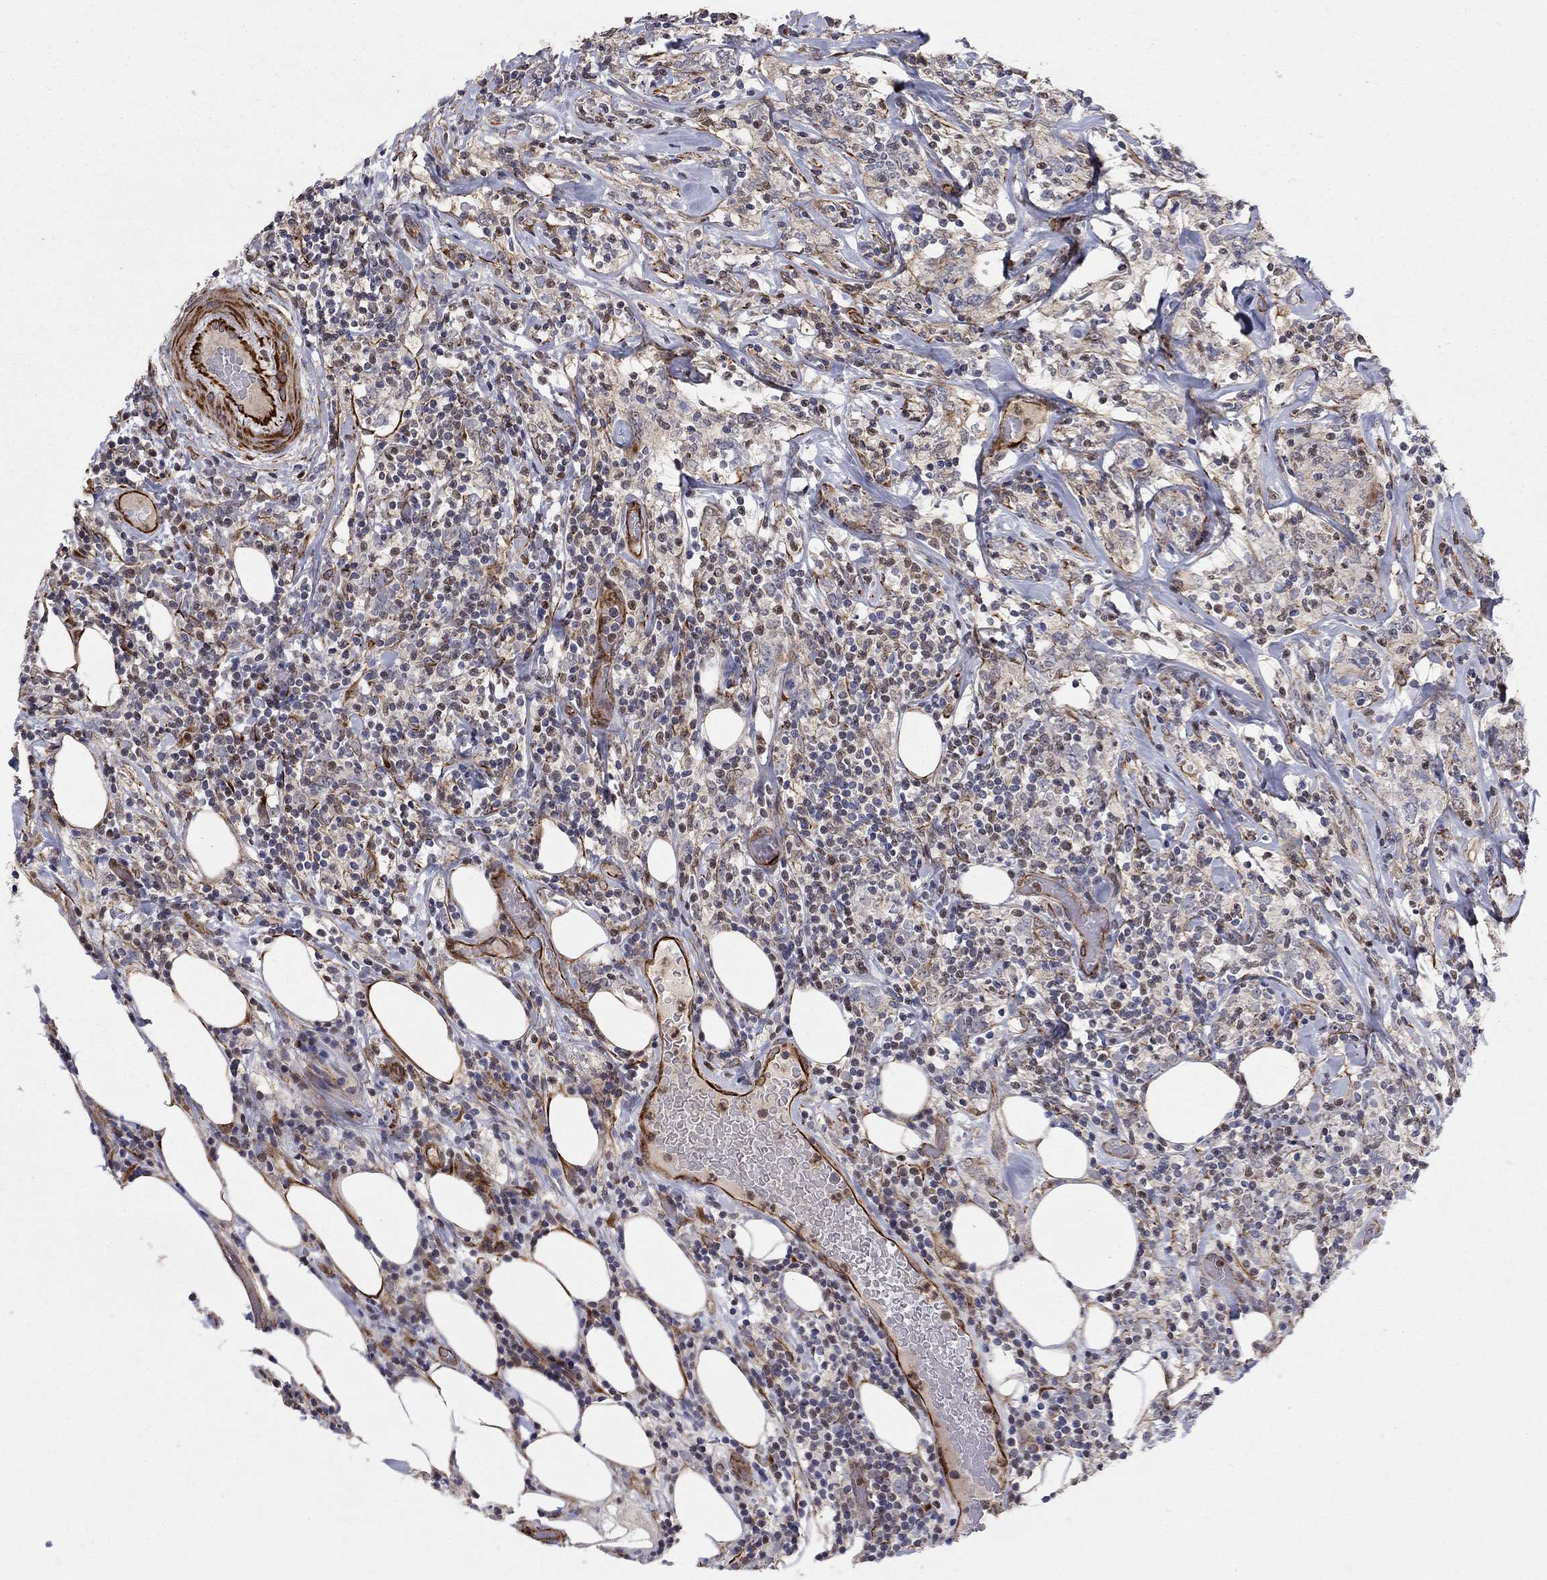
{"staining": {"intensity": "negative", "quantity": "none", "location": "none"}, "tissue": "lymphoma", "cell_type": "Tumor cells", "image_type": "cancer", "snomed": [{"axis": "morphology", "description": "Malignant lymphoma, non-Hodgkin's type, High grade"}, {"axis": "topography", "description": "Lymph node"}], "caption": "High magnification brightfield microscopy of lymphoma stained with DAB (brown) and counterstained with hematoxylin (blue): tumor cells show no significant staining.", "gene": "MSRA", "patient": {"sex": "female", "age": 84}}